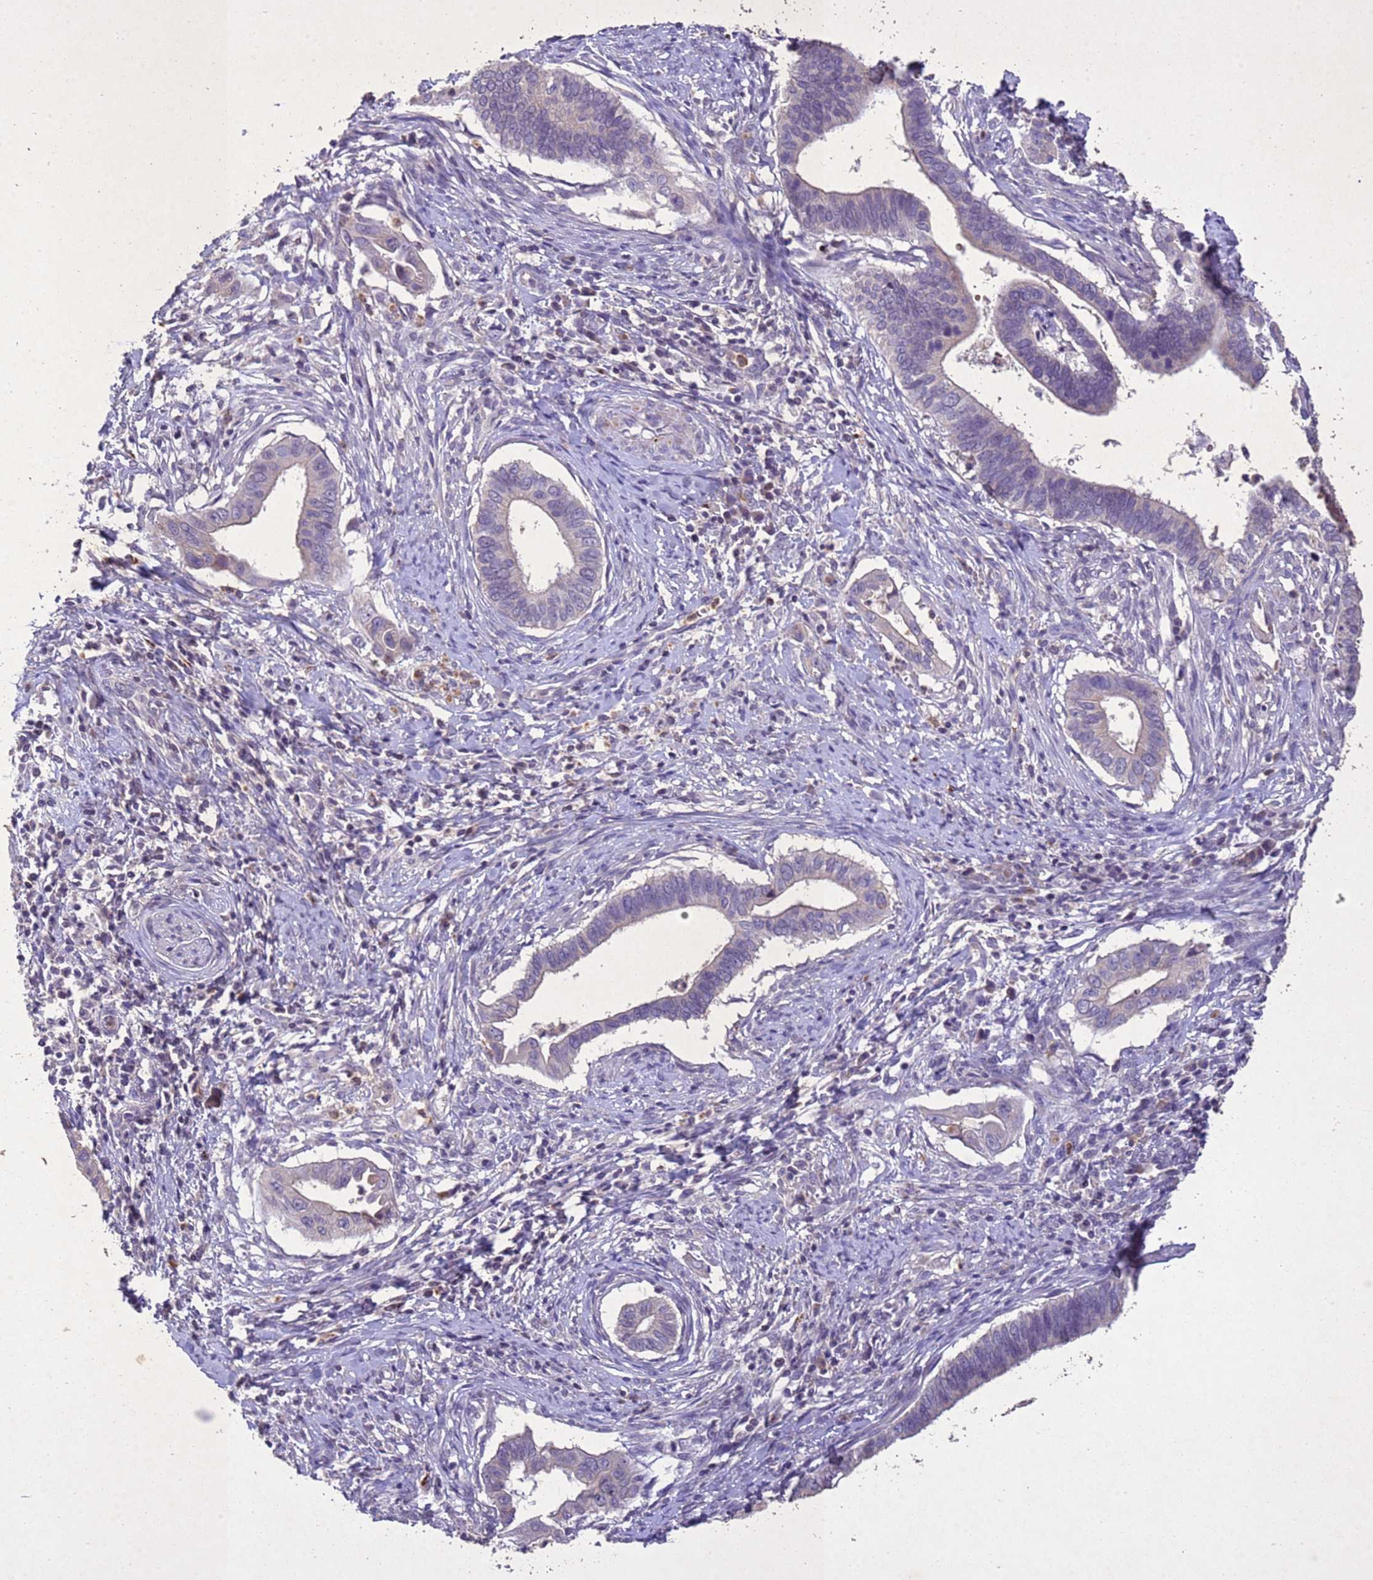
{"staining": {"intensity": "negative", "quantity": "none", "location": "none"}, "tissue": "cervical cancer", "cell_type": "Tumor cells", "image_type": "cancer", "snomed": [{"axis": "morphology", "description": "Adenocarcinoma, NOS"}, {"axis": "topography", "description": "Cervix"}], "caption": "A micrograph of human cervical cancer is negative for staining in tumor cells.", "gene": "NLRP11", "patient": {"sex": "female", "age": 42}}